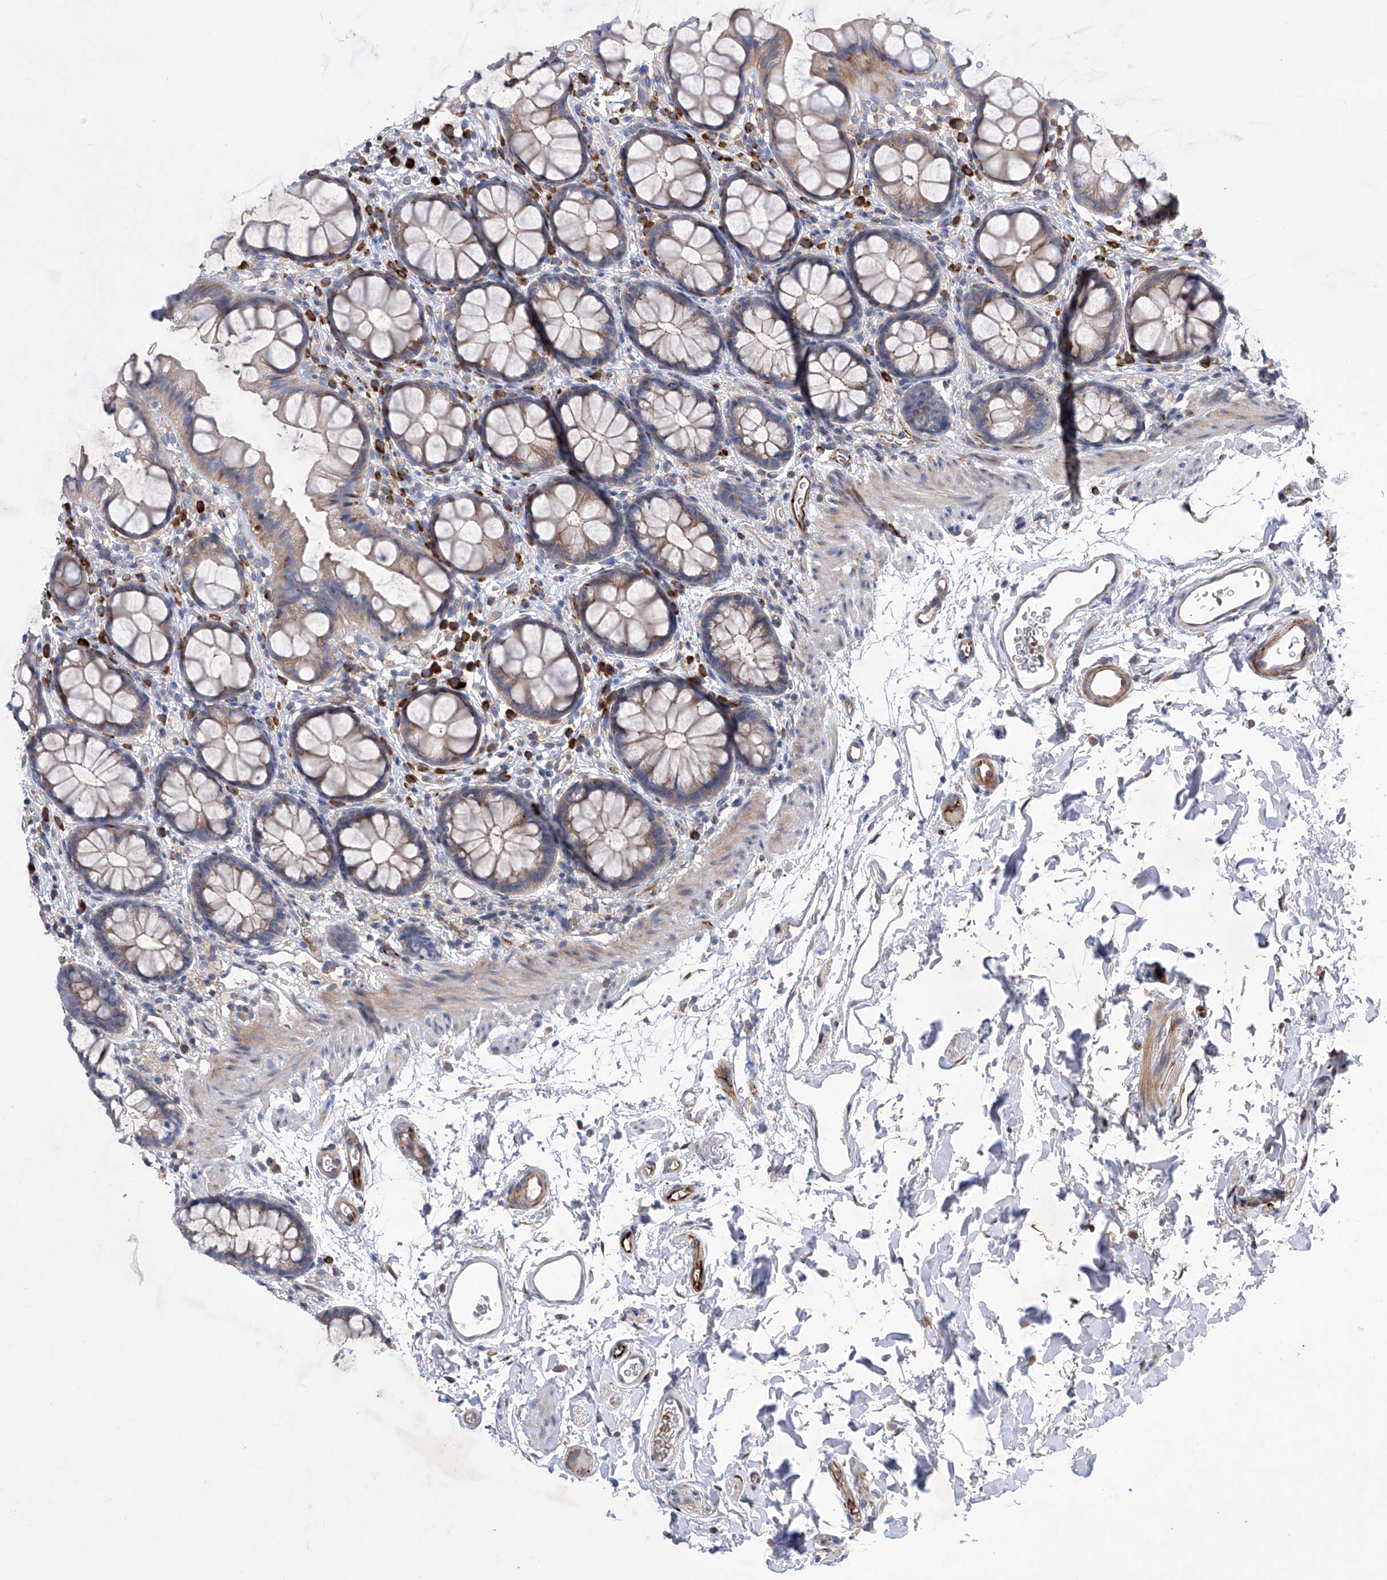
{"staining": {"intensity": "moderate", "quantity": "25%-75%", "location": "cytoplasmic/membranous"}, "tissue": "rectum", "cell_type": "Glandular cells", "image_type": "normal", "snomed": [{"axis": "morphology", "description": "Normal tissue, NOS"}, {"axis": "topography", "description": "Rectum"}], "caption": "Protein staining reveals moderate cytoplasmic/membranous expression in about 25%-75% of glandular cells in benign rectum. The protein is stained brown, and the nuclei are stained in blue (DAB (3,3'-diaminobenzidine) IHC with brightfield microscopy, high magnification).", "gene": "NFATC4", "patient": {"sex": "female", "age": 65}}